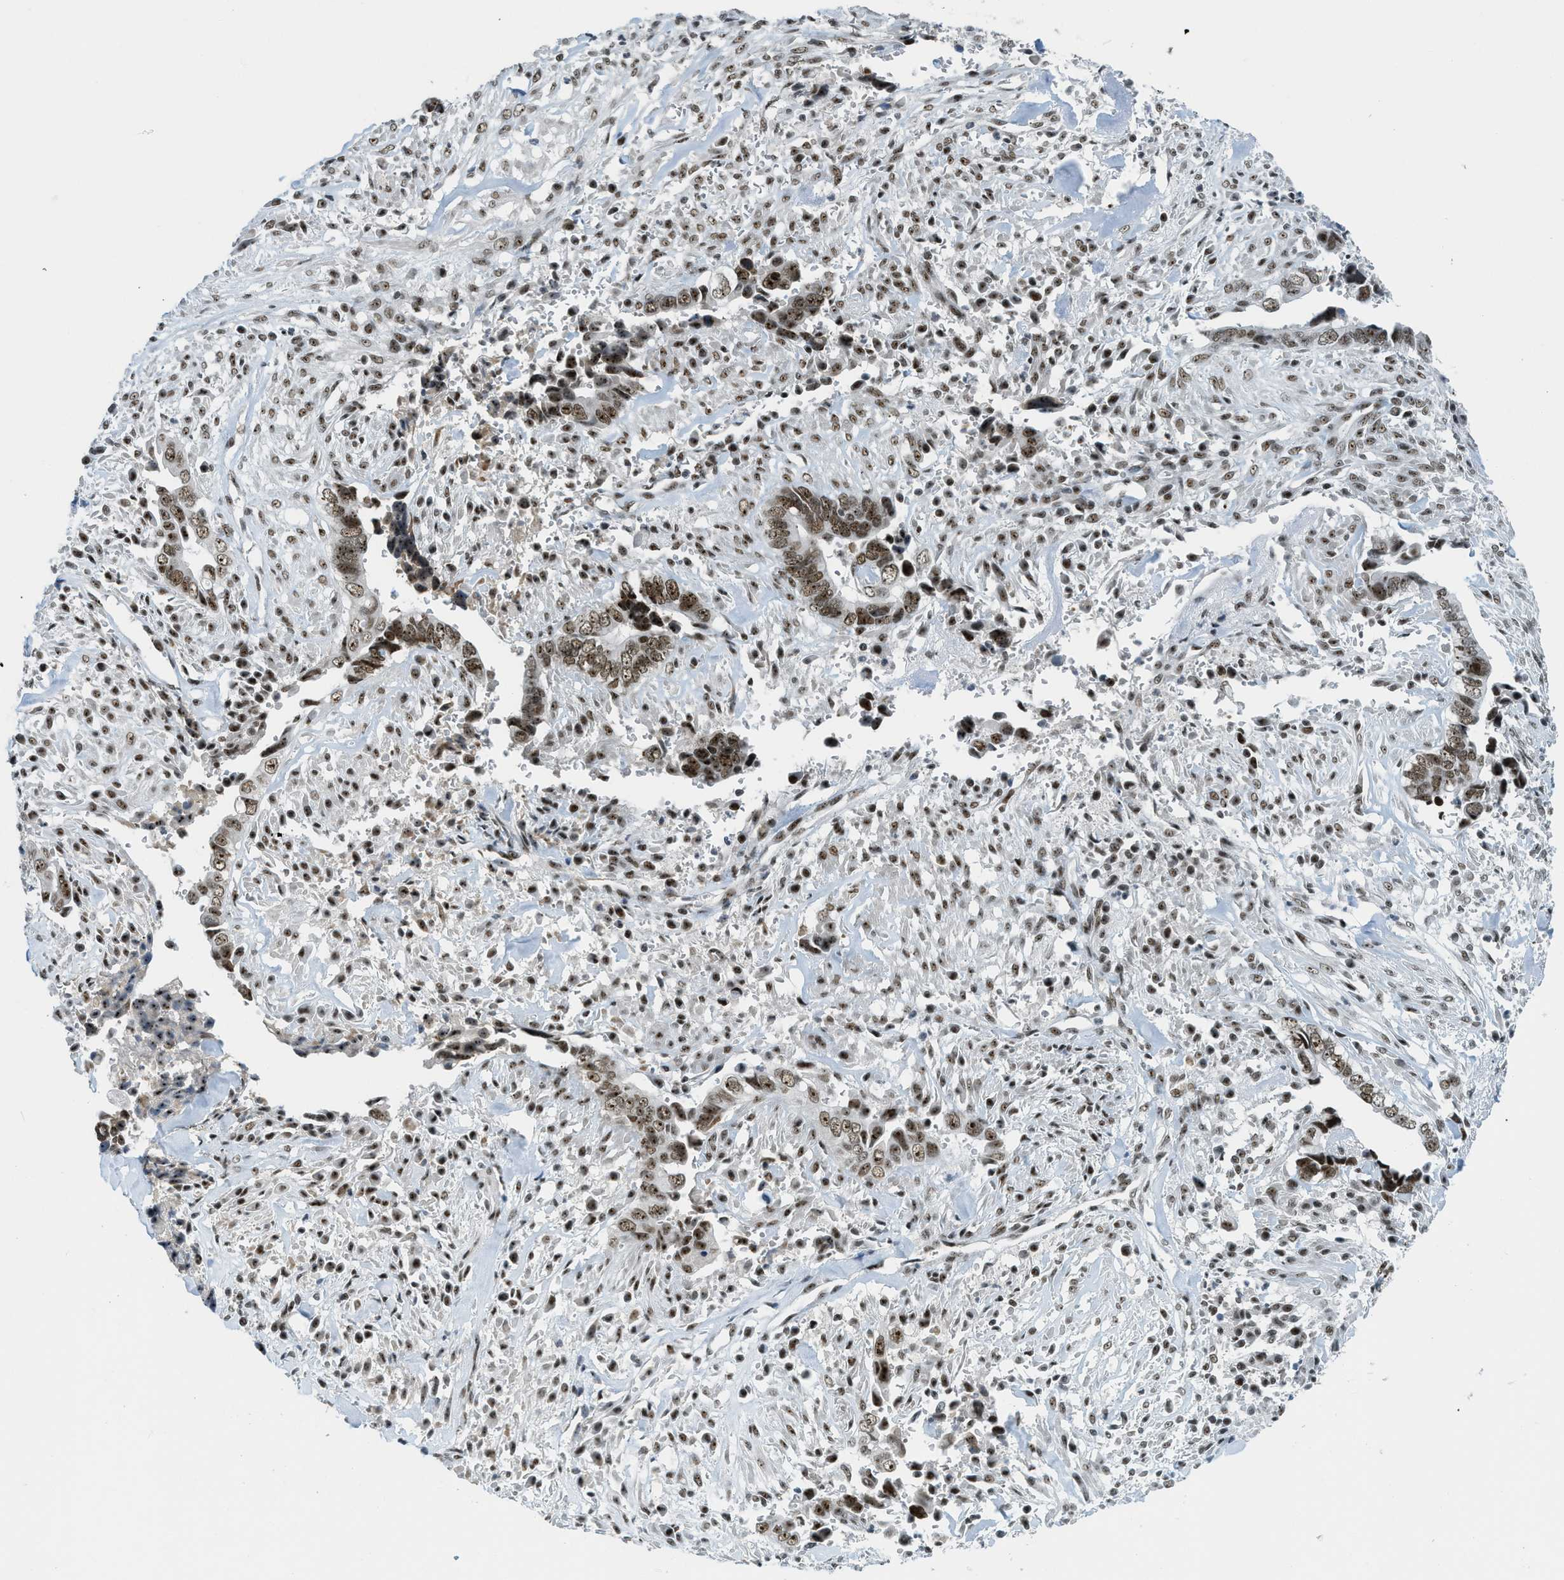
{"staining": {"intensity": "strong", "quantity": ">75%", "location": "nuclear"}, "tissue": "liver cancer", "cell_type": "Tumor cells", "image_type": "cancer", "snomed": [{"axis": "morphology", "description": "Cholangiocarcinoma"}, {"axis": "topography", "description": "Liver"}], "caption": "Liver cholangiocarcinoma stained for a protein (brown) shows strong nuclear positive expression in approximately >75% of tumor cells.", "gene": "URB1", "patient": {"sex": "female", "age": 79}}